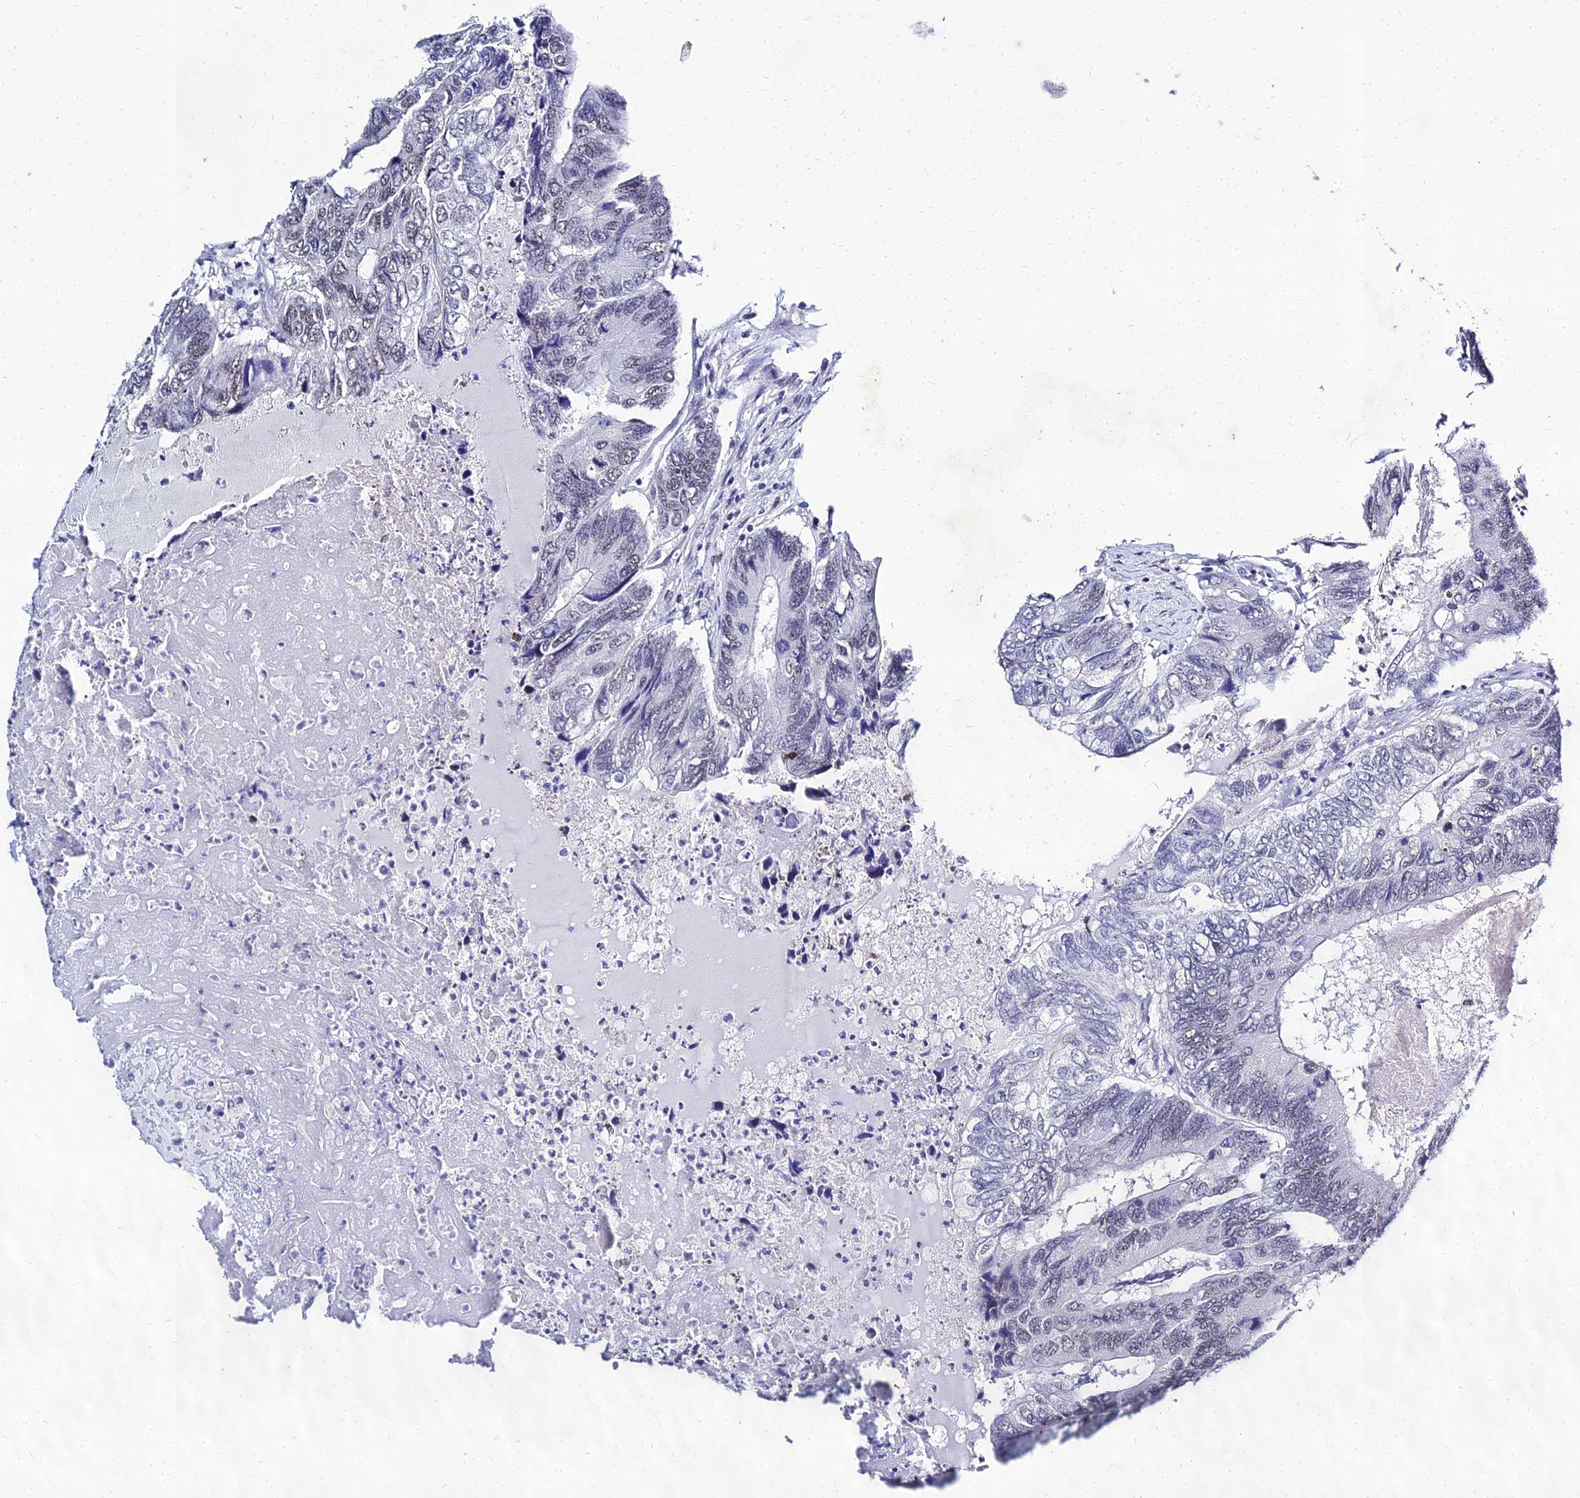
{"staining": {"intensity": "negative", "quantity": "none", "location": "none"}, "tissue": "colorectal cancer", "cell_type": "Tumor cells", "image_type": "cancer", "snomed": [{"axis": "morphology", "description": "Adenocarcinoma, NOS"}, {"axis": "topography", "description": "Colon"}], "caption": "Image shows no protein expression in tumor cells of adenocarcinoma (colorectal) tissue. (Immunohistochemistry, brightfield microscopy, high magnification).", "gene": "PPP4R2", "patient": {"sex": "female", "age": 67}}